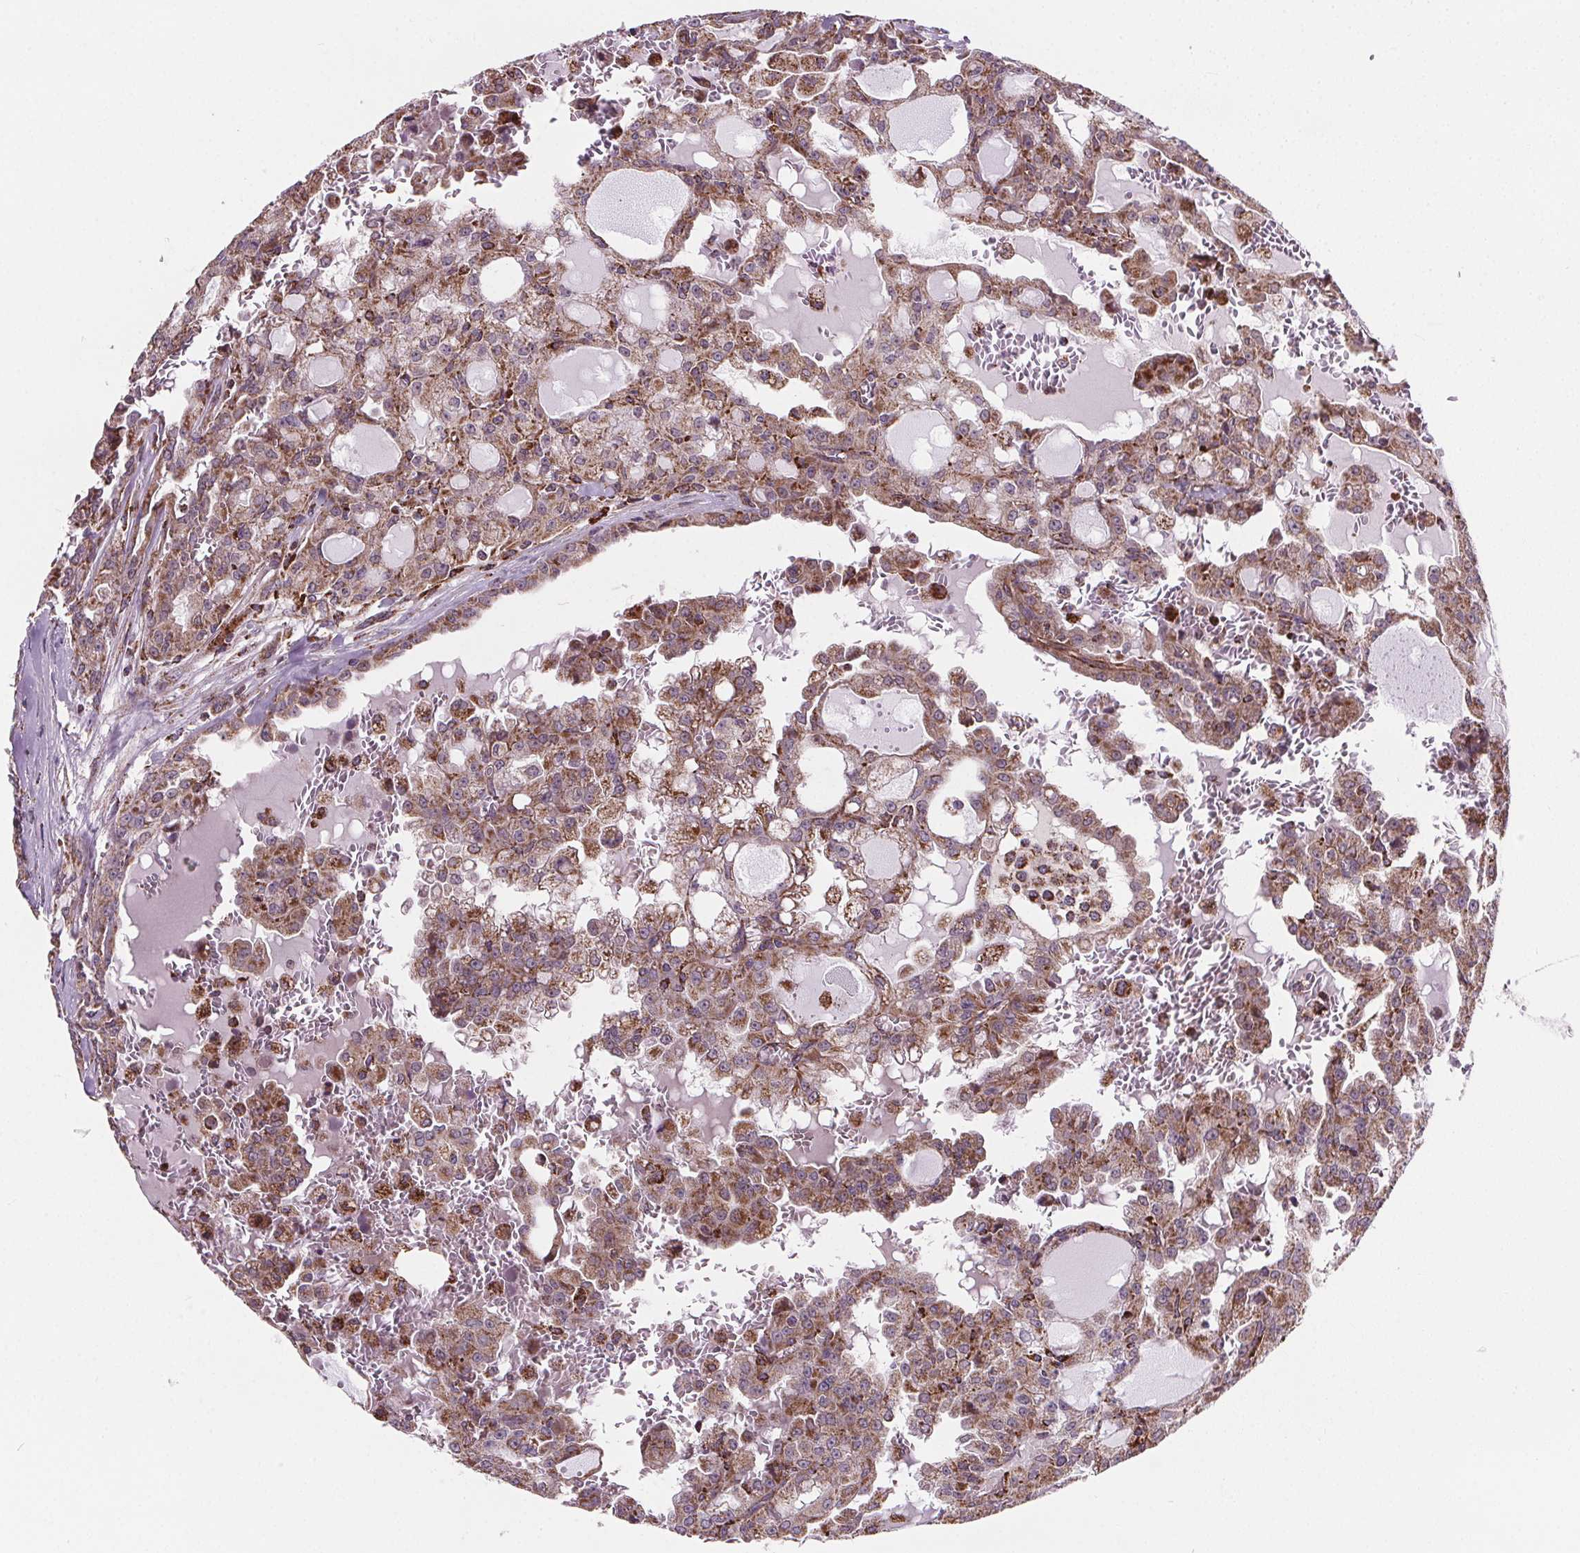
{"staining": {"intensity": "moderate", "quantity": "25%-75%", "location": "cytoplasmic/membranous"}, "tissue": "head and neck cancer", "cell_type": "Tumor cells", "image_type": "cancer", "snomed": [{"axis": "morphology", "description": "Adenocarcinoma, NOS"}, {"axis": "topography", "description": "Head-Neck"}], "caption": "Immunohistochemical staining of human head and neck cancer reveals medium levels of moderate cytoplasmic/membranous protein positivity in approximately 25%-75% of tumor cells. (brown staining indicates protein expression, while blue staining denotes nuclei).", "gene": "GOLT1B", "patient": {"sex": "male", "age": 64}}